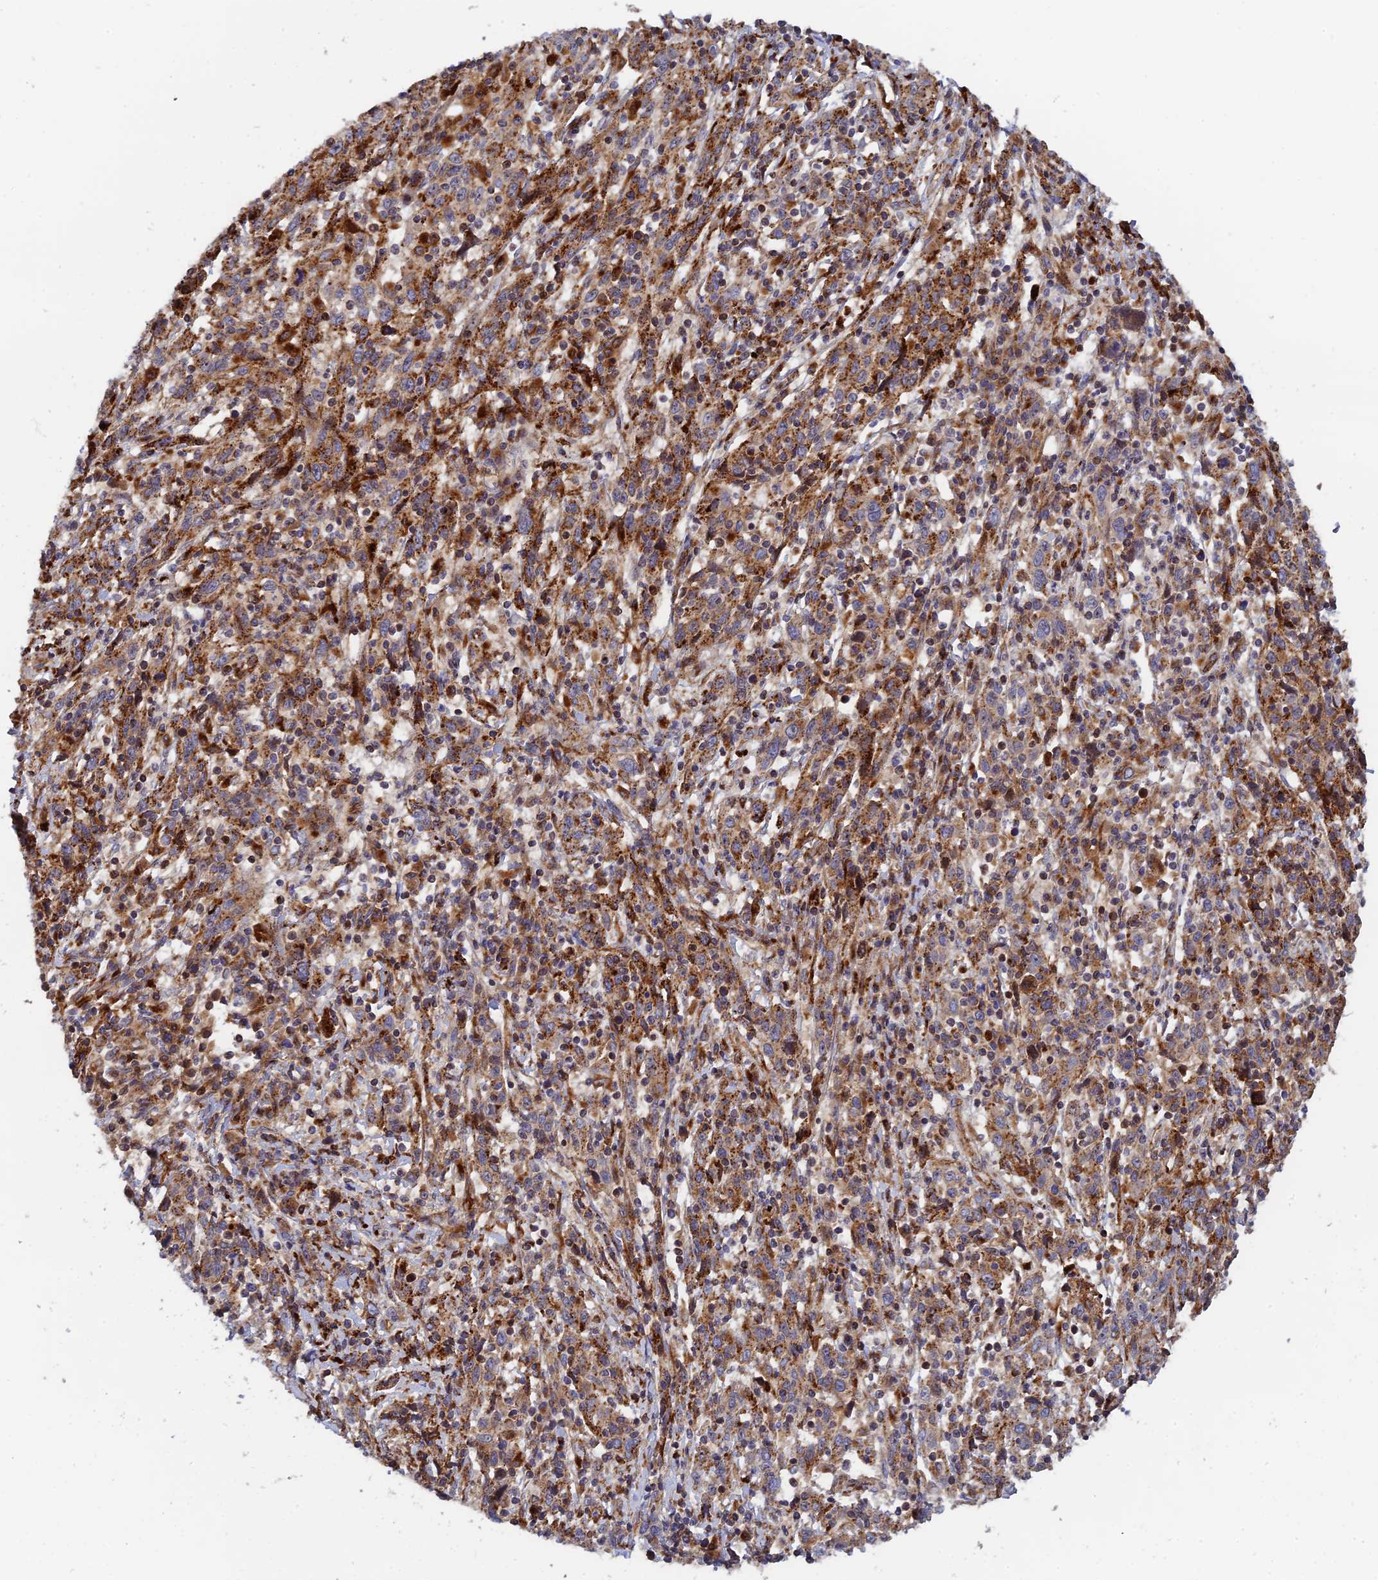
{"staining": {"intensity": "moderate", "quantity": ">75%", "location": "cytoplasmic/membranous"}, "tissue": "cervical cancer", "cell_type": "Tumor cells", "image_type": "cancer", "snomed": [{"axis": "morphology", "description": "Squamous cell carcinoma, NOS"}, {"axis": "topography", "description": "Cervix"}], "caption": "Protein expression analysis of cervical squamous cell carcinoma demonstrates moderate cytoplasmic/membranous expression in approximately >75% of tumor cells.", "gene": "PPP2R3C", "patient": {"sex": "female", "age": 46}}